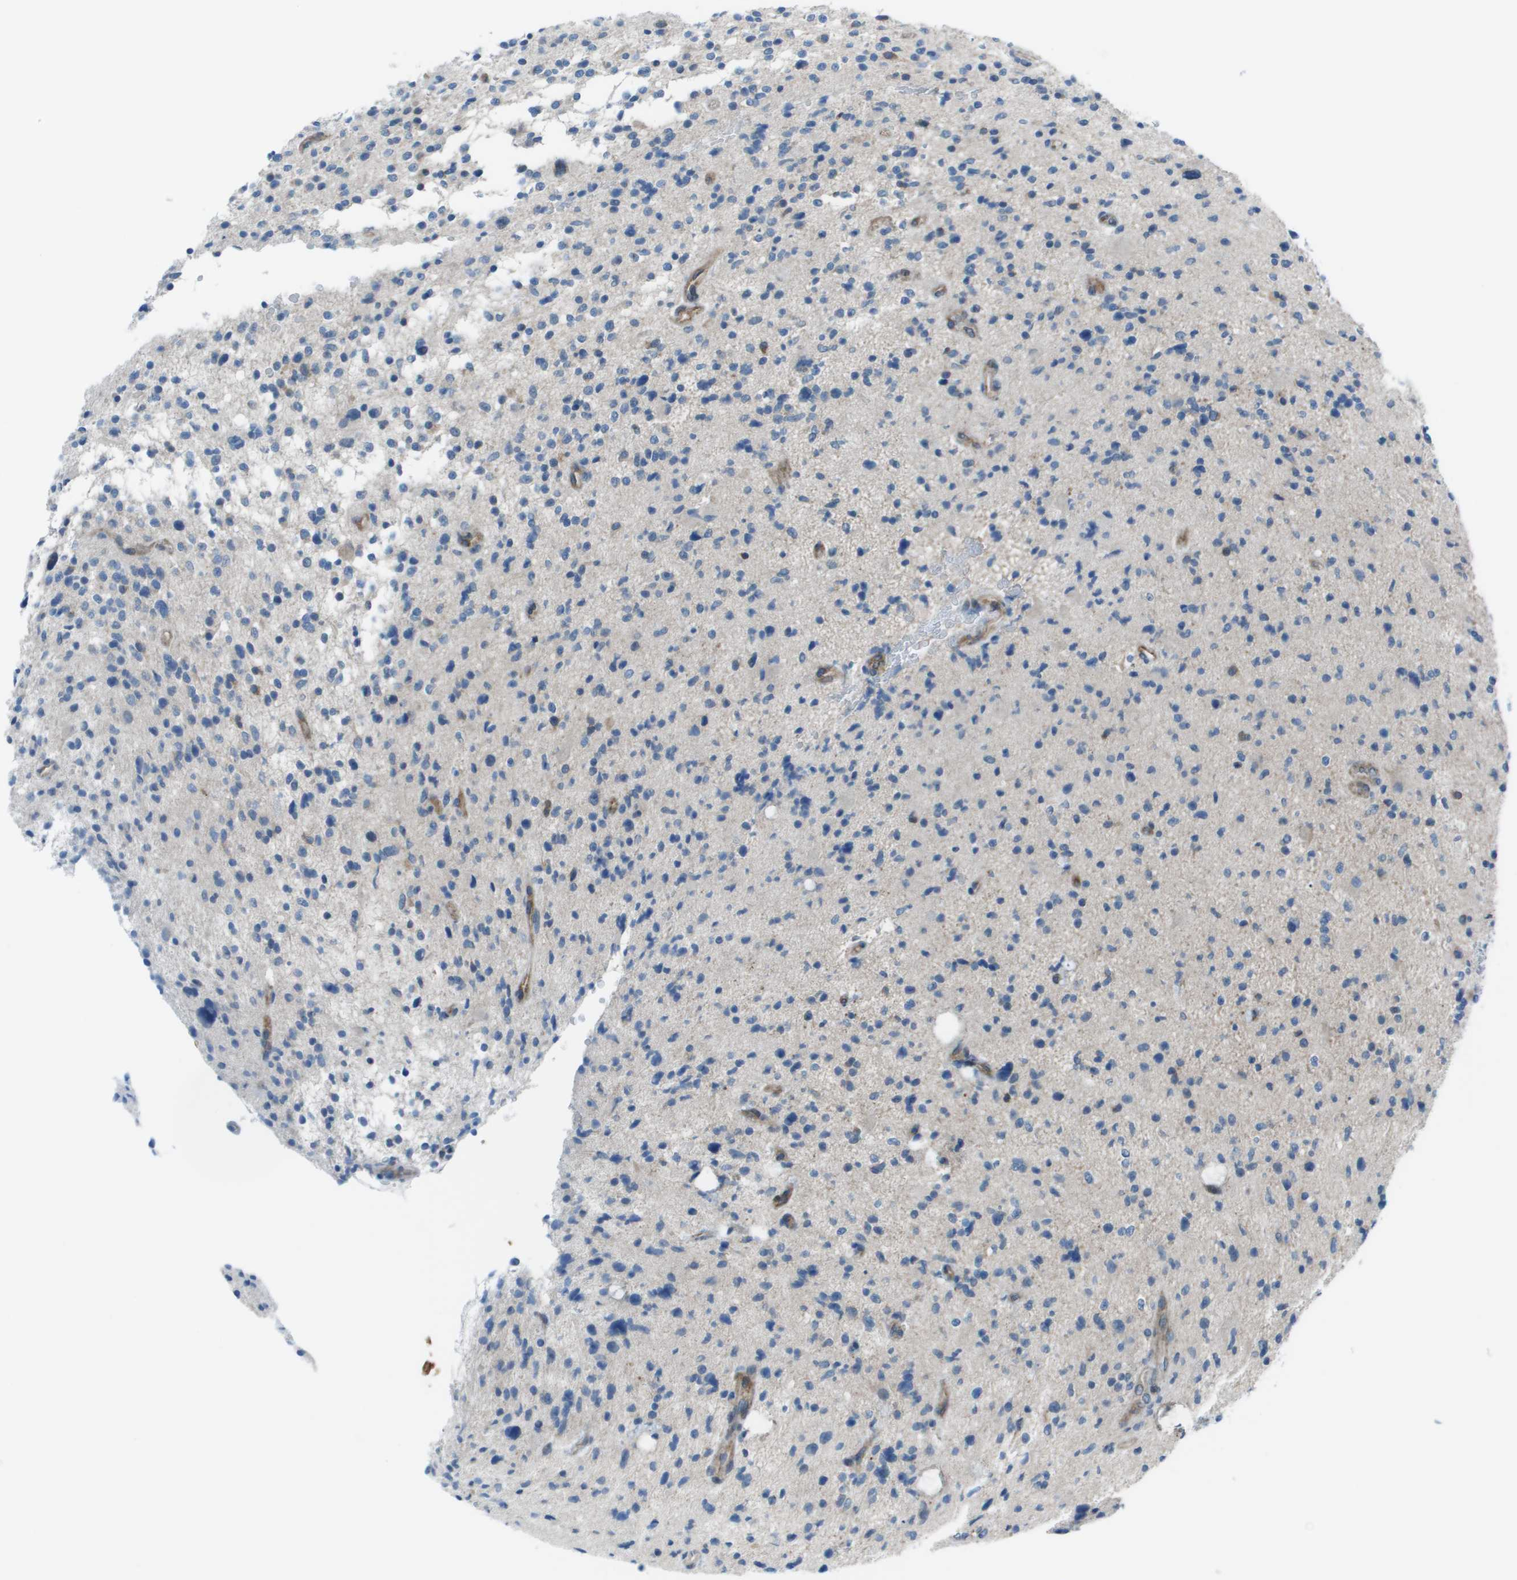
{"staining": {"intensity": "weak", "quantity": "<25%", "location": "cytoplasmic/membranous"}, "tissue": "glioma", "cell_type": "Tumor cells", "image_type": "cancer", "snomed": [{"axis": "morphology", "description": "Glioma, malignant, High grade"}, {"axis": "topography", "description": "Brain"}], "caption": "Immunohistochemical staining of human glioma exhibits no significant expression in tumor cells.", "gene": "STIP1", "patient": {"sex": "male", "age": 48}}